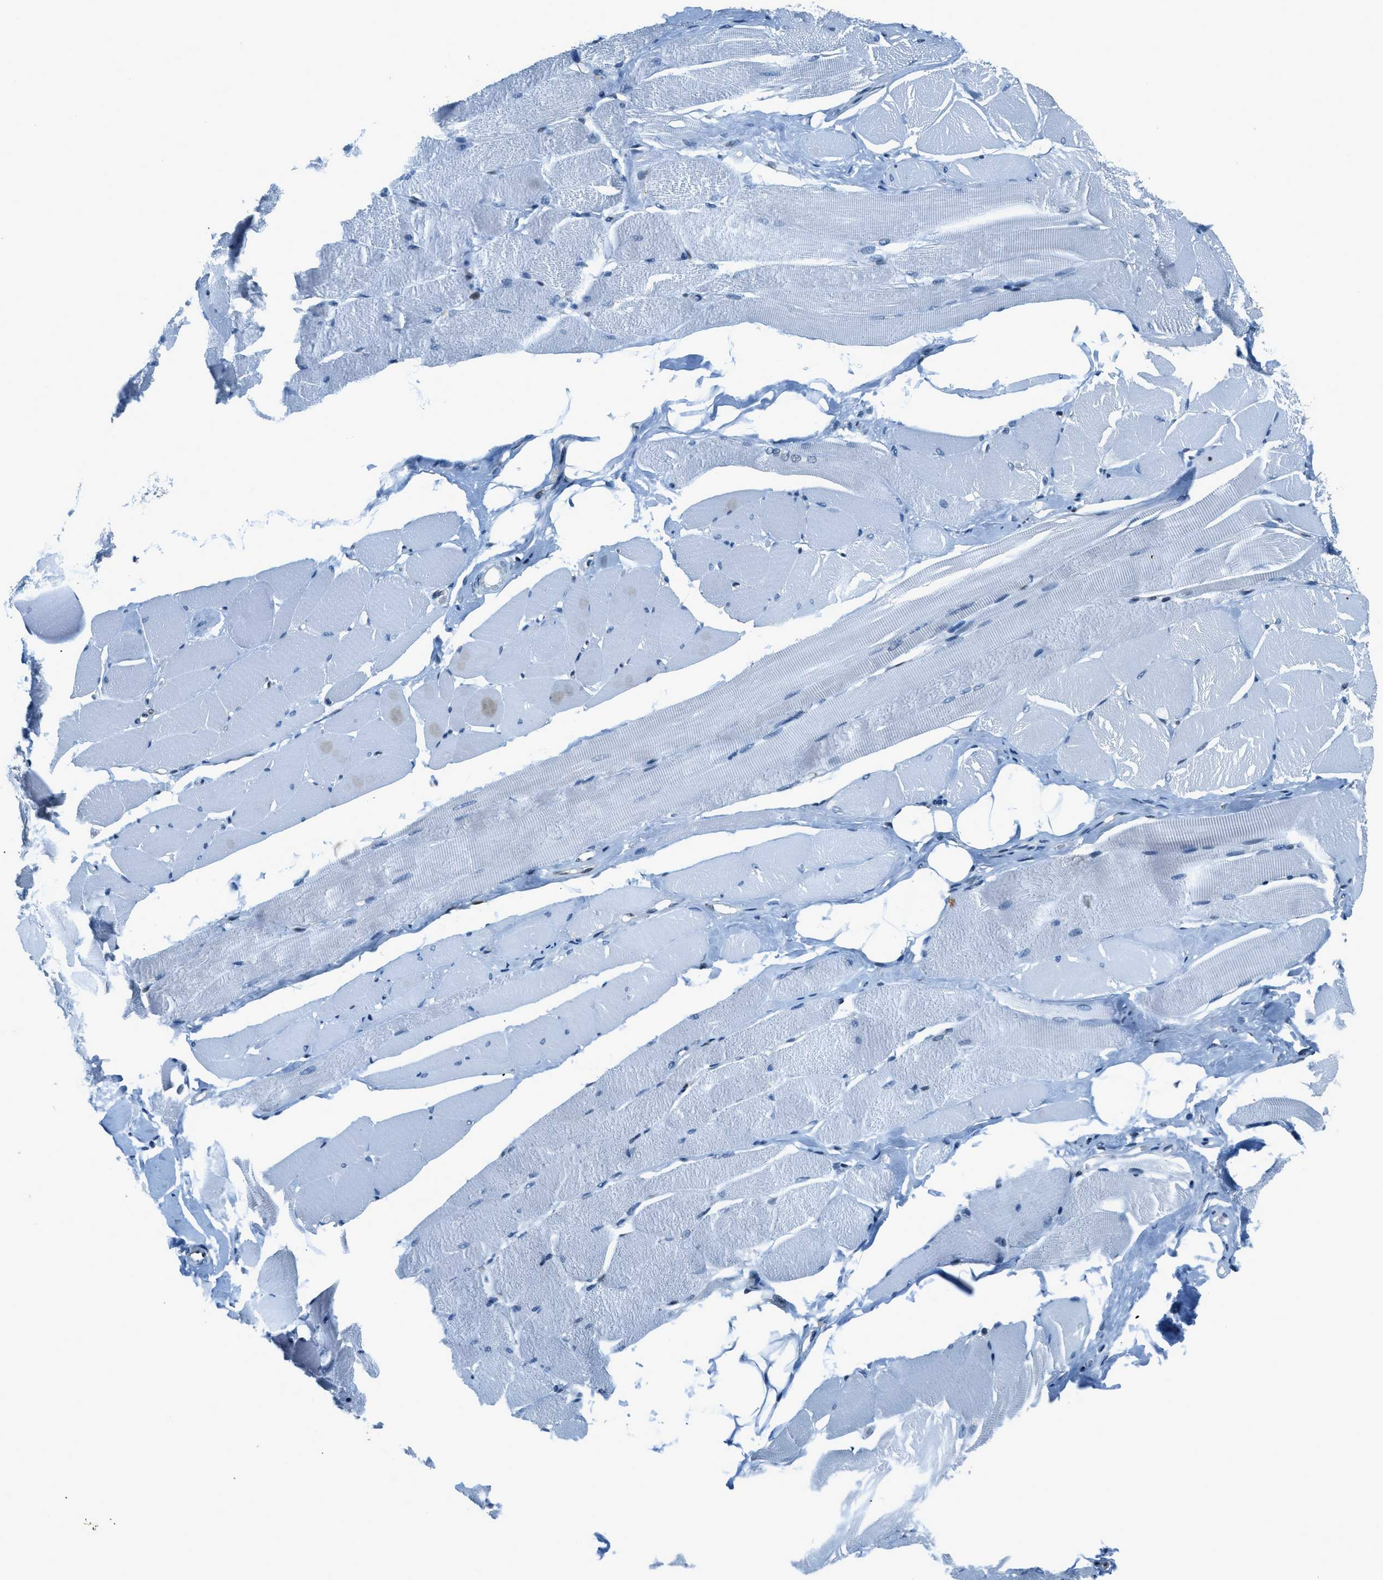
{"staining": {"intensity": "negative", "quantity": "none", "location": "none"}, "tissue": "skeletal muscle", "cell_type": "Myocytes", "image_type": "normal", "snomed": [{"axis": "morphology", "description": "Normal tissue, NOS"}, {"axis": "topography", "description": "Skeletal muscle"}, {"axis": "topography", "description": "Peripheral nerve tissue"}], "caption": "Immunohistochemical staining of benign skeletal muscle shows no significant positivity in myocytes.", "gene": "OGFR", "patient": {"sex": "female", "age": 84}}